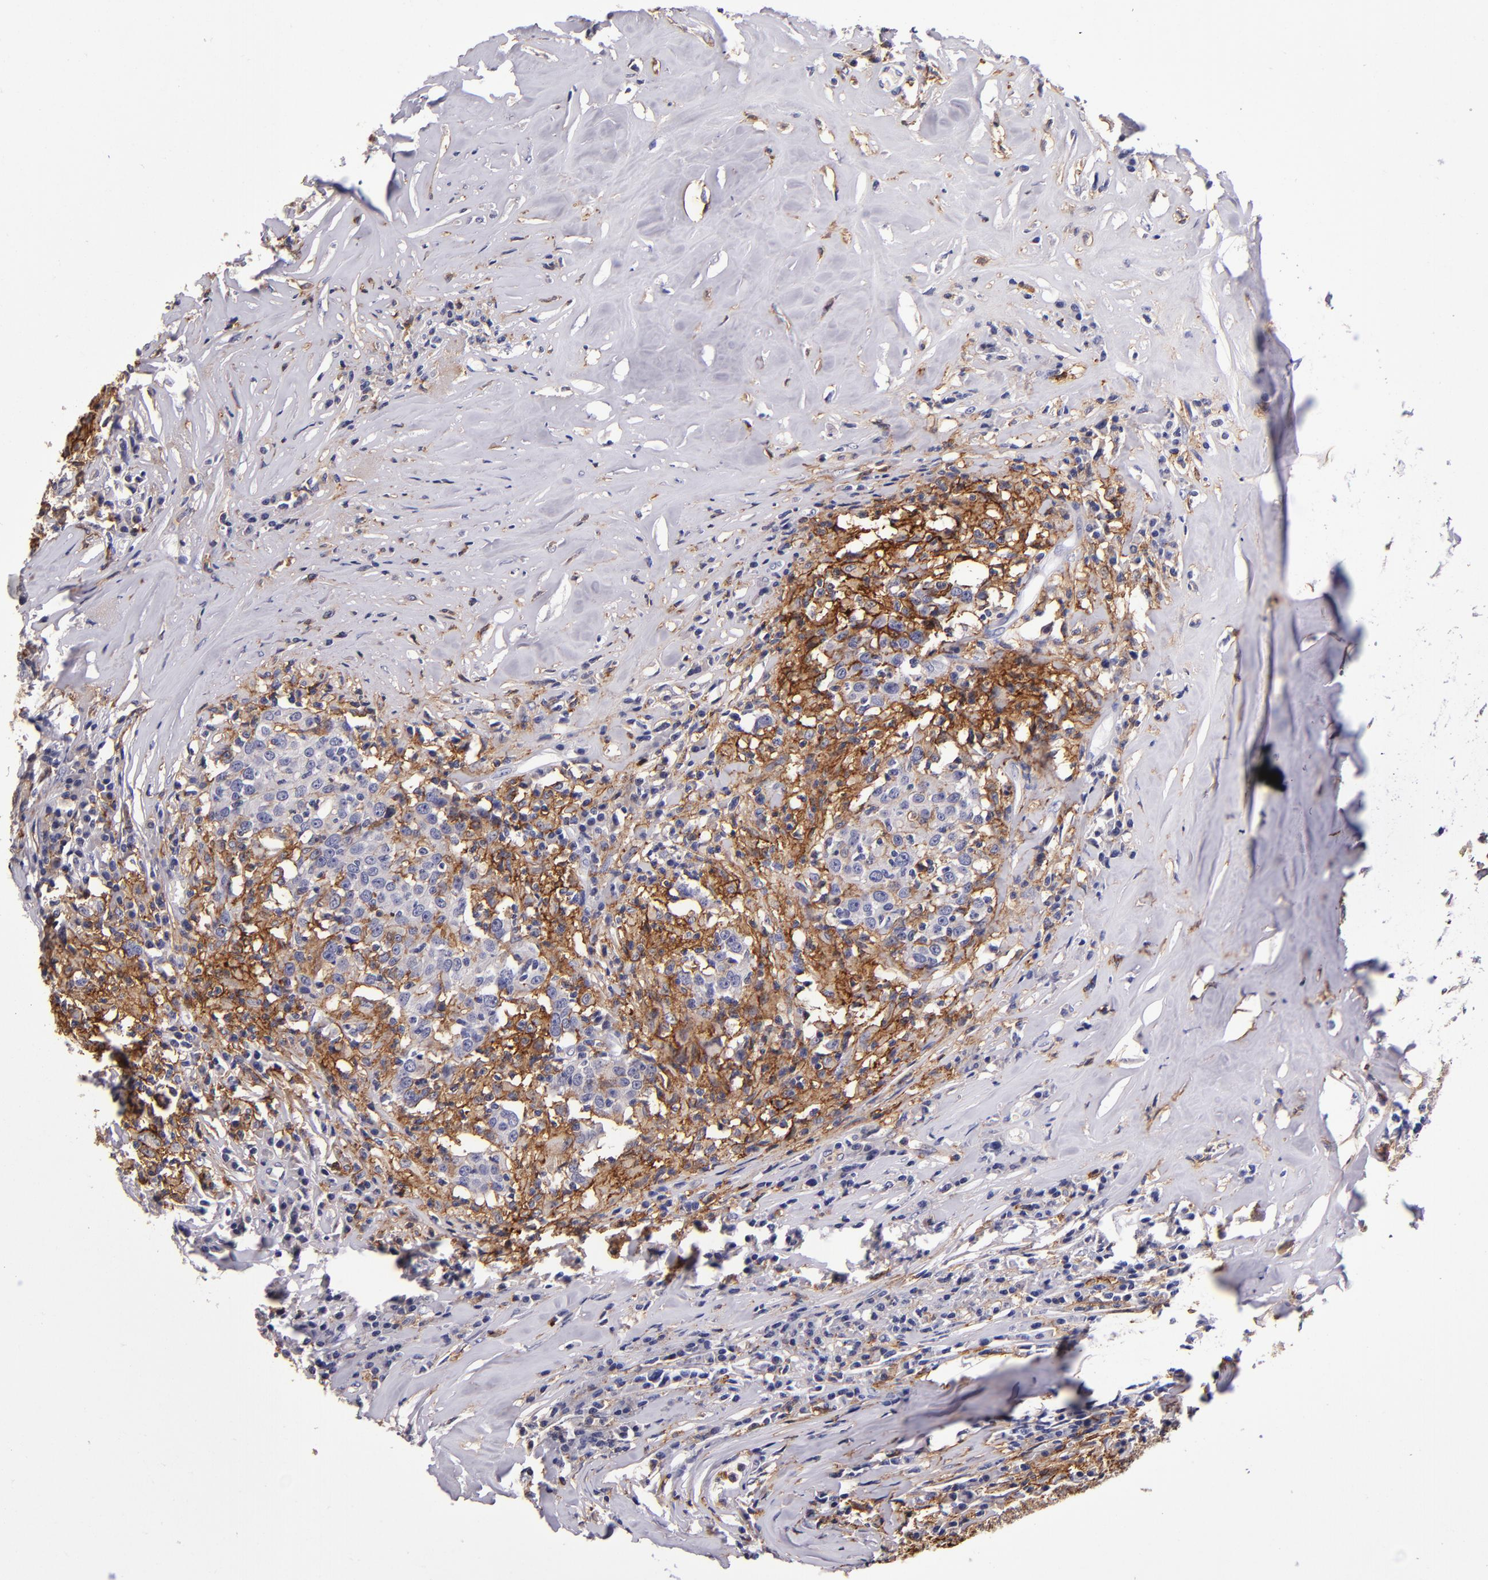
{"staining": {"intensity": "strong", "quantity": "<25%", "location": "cytoplasmic/membranous"}, "tissue": "head and neck cancer", "cell_type": "Tumor cells", "image_type": "cancer", "snomed": [{"axis": "morphology", "description": "Adenocarcinoma, NOS"}, {"axis": "topography", "description": "Salivary gland"}, {"axis": "topography", "description": "Head-Neck"}], "caption": "DAB immunohistochemical staining of head and neck cancer shows strong cytoplasmic/membranous protein staining in about <25% of tumor cells.", "gene": "SIRPA", "patient": {"sex": "female", "age": 65}}